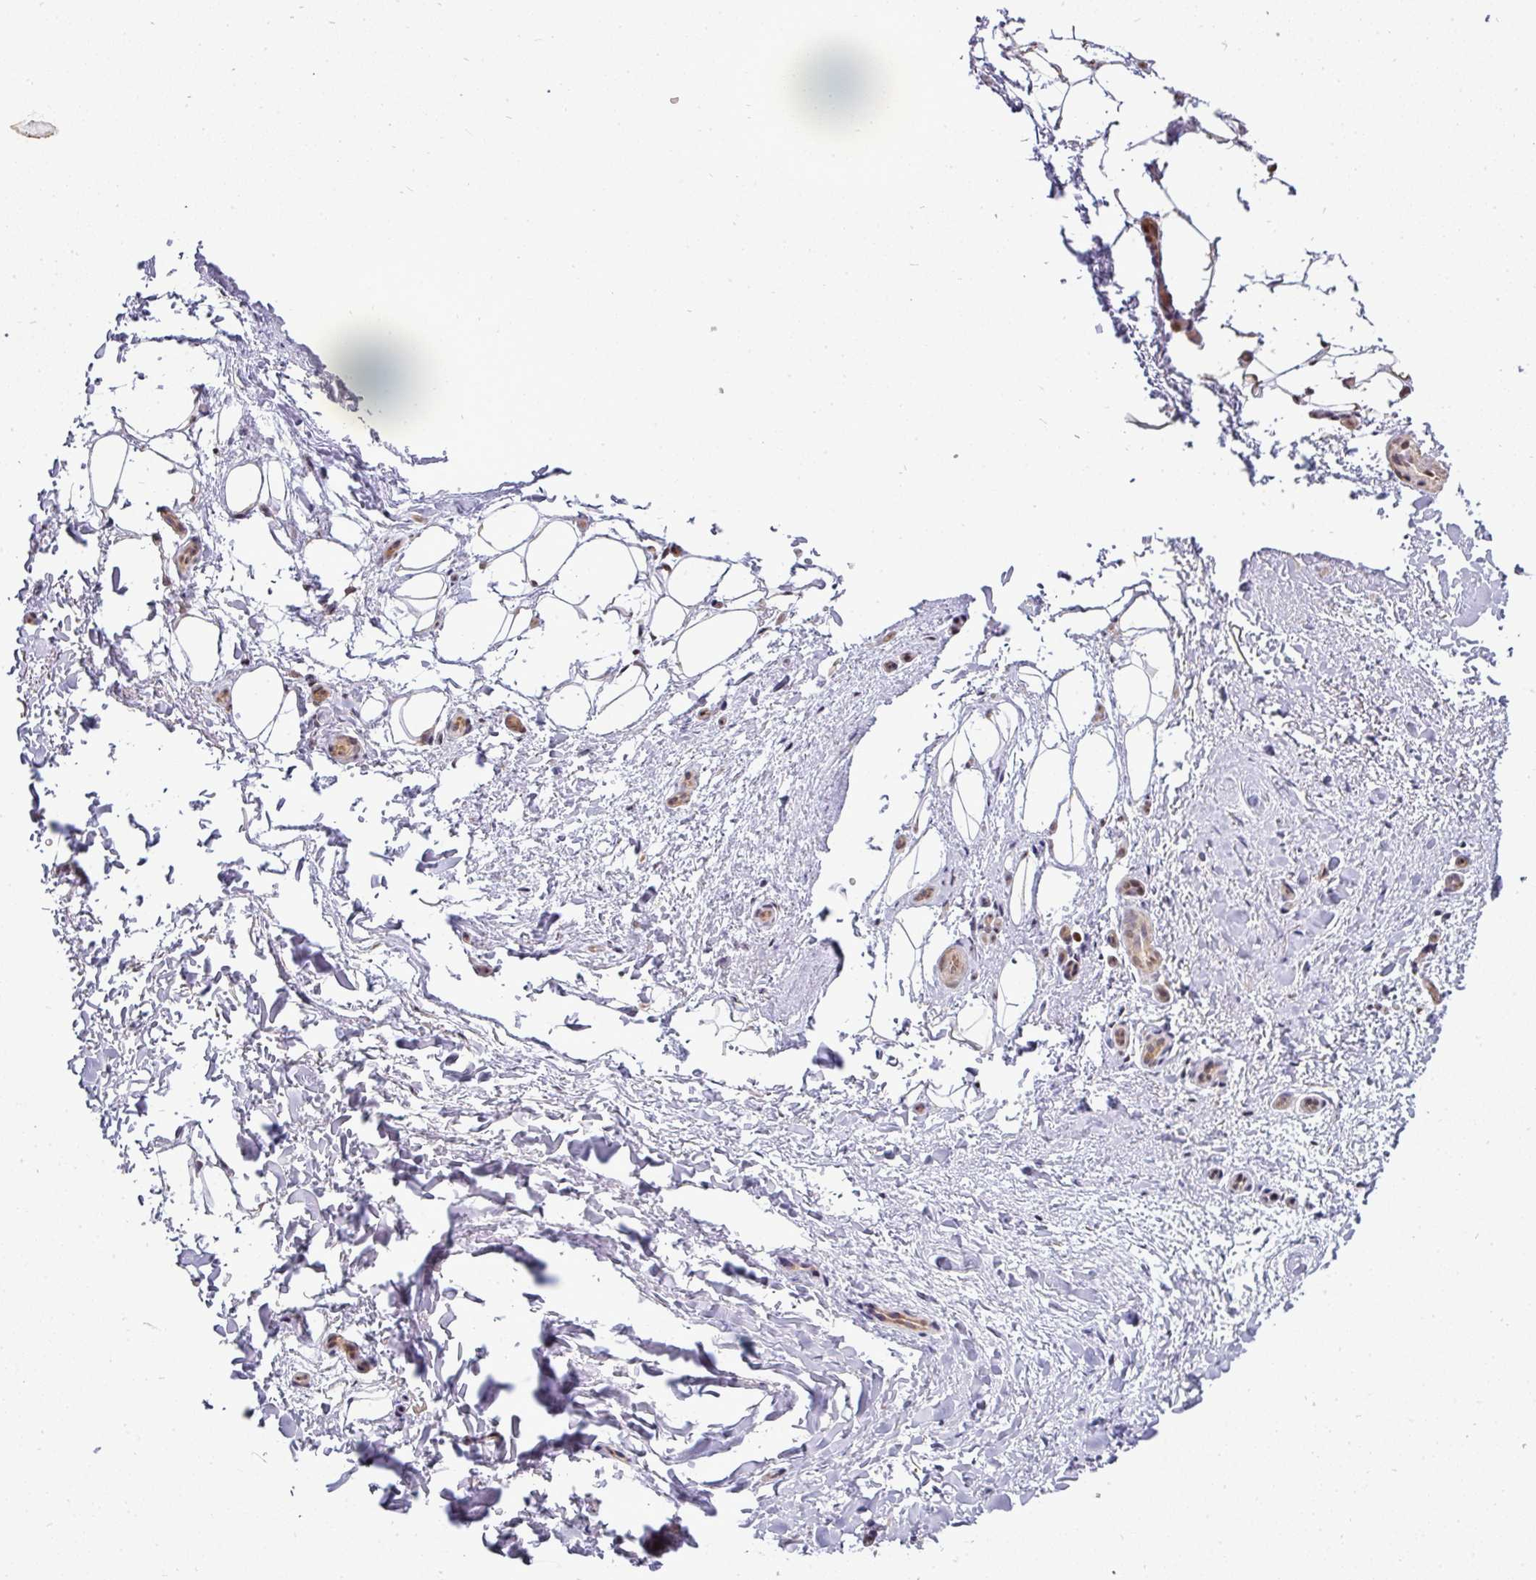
{"staining": {"intensity": "weak", "quantity": "<25%", "location": "cytoplasmic/membranous"}, "tissue": "adipose tissue", "cell_type": "Adipocytes", "image_type": "normal", "snomed": [{"axis": "morphology", "description": "Normal tissue, NOS"}, {"axis": "topography", "description": "Peripheral nerve tissue"}], "caption": "This is an IHC image of unremarkable human adipose tissue. There is no staining in adipocytes.", "gene": "MAZ", "patient": {"sex": "female", "age": 61}}